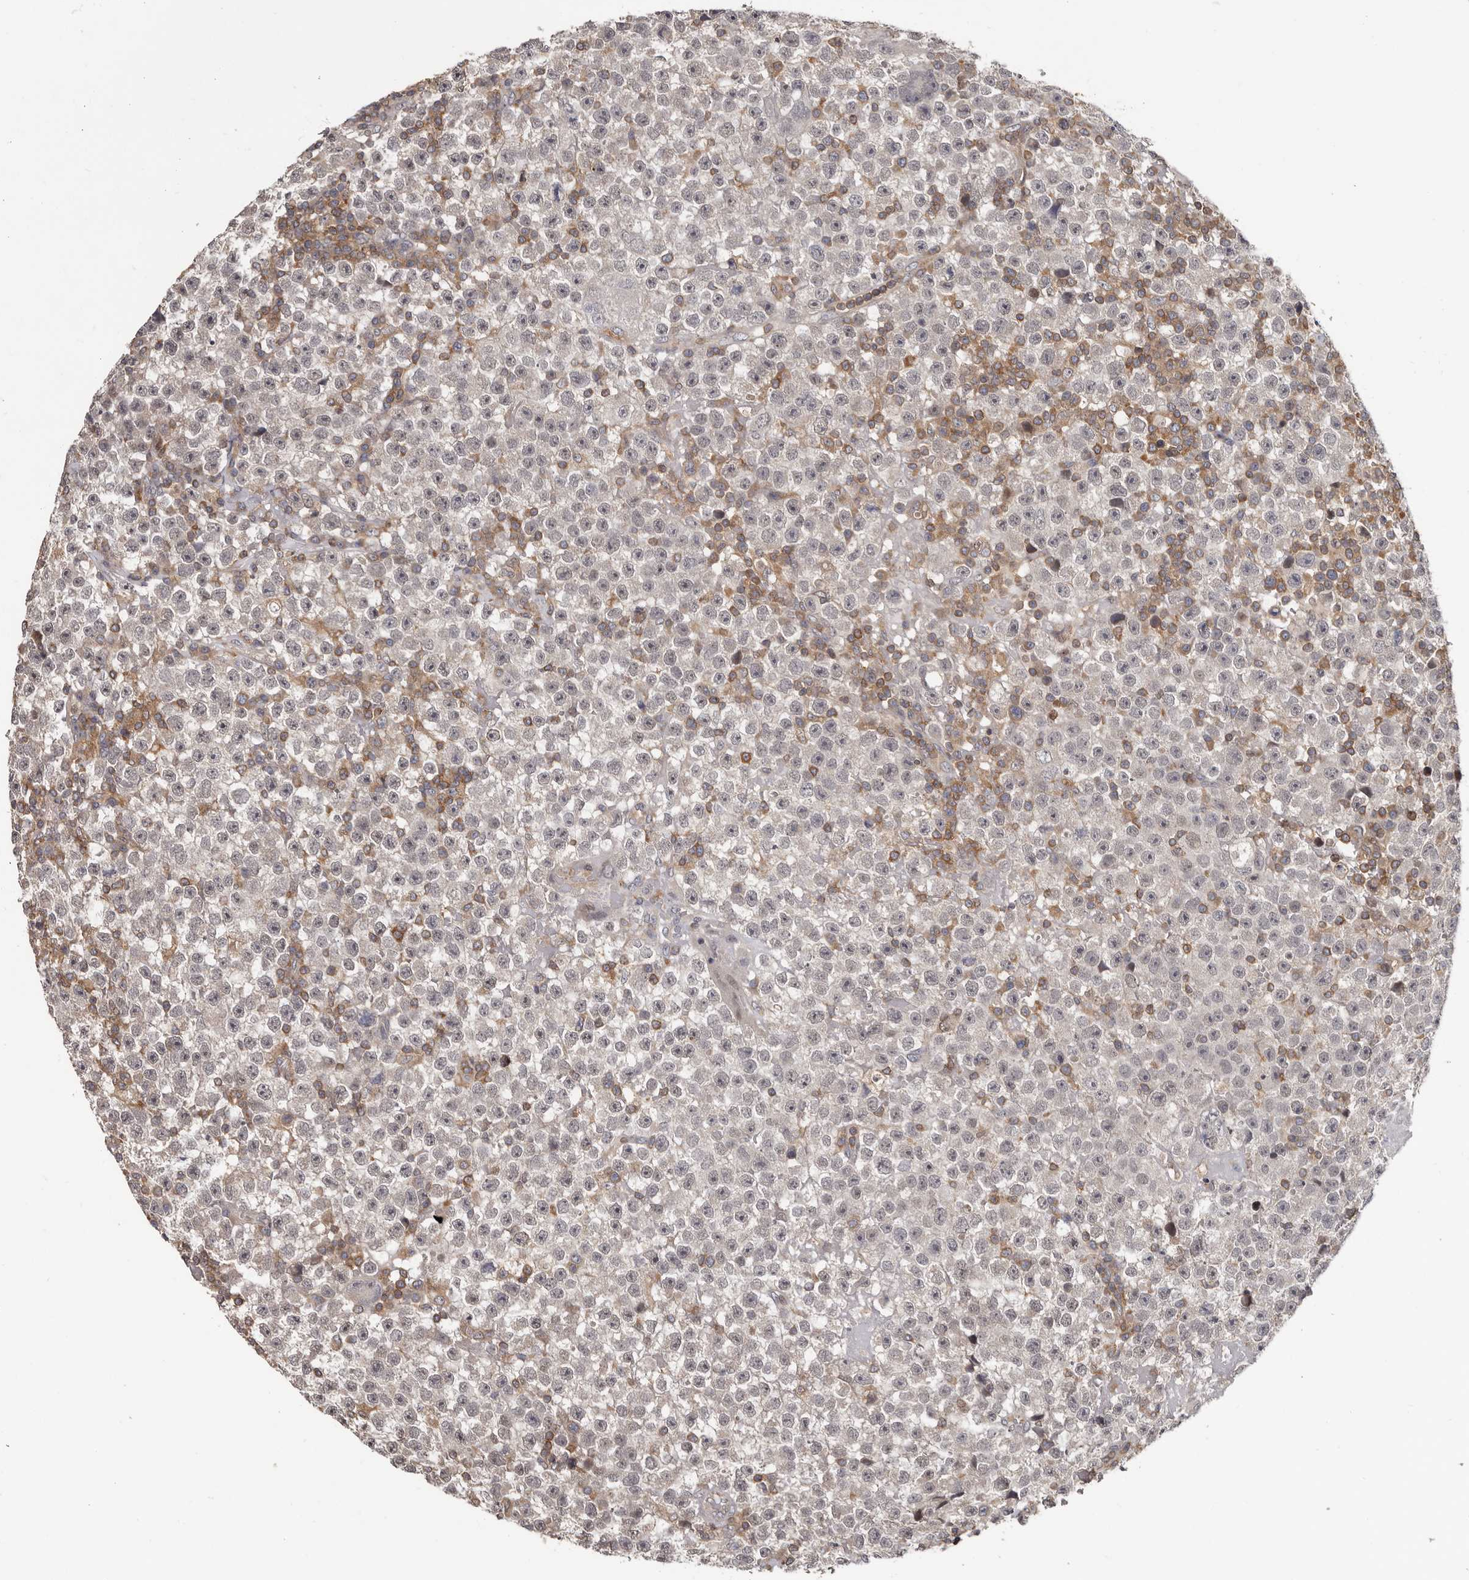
{"staining": {"intensity": "negative", "quantity": "none", "location": "none"}, "tissue": "testis cancer", "cell_type": "Tumor cells", "image_type": "cancer", "snomed": [{"axis": "morphology", "description": "Seminoma, NOS"}, {"axis": "topography", "description": "Testis"}], "caption": "Histopathology image shows no significant protein expression in tumor cells of testis cancer (seminoma). The staining is performed using DAB (3,3'-diaminobenzidine) brown chromogen with nuclei counter-stained in using hematoxylin.", "gene": "ANKRD44", "patient": {"sex": "male", "age": 22}}